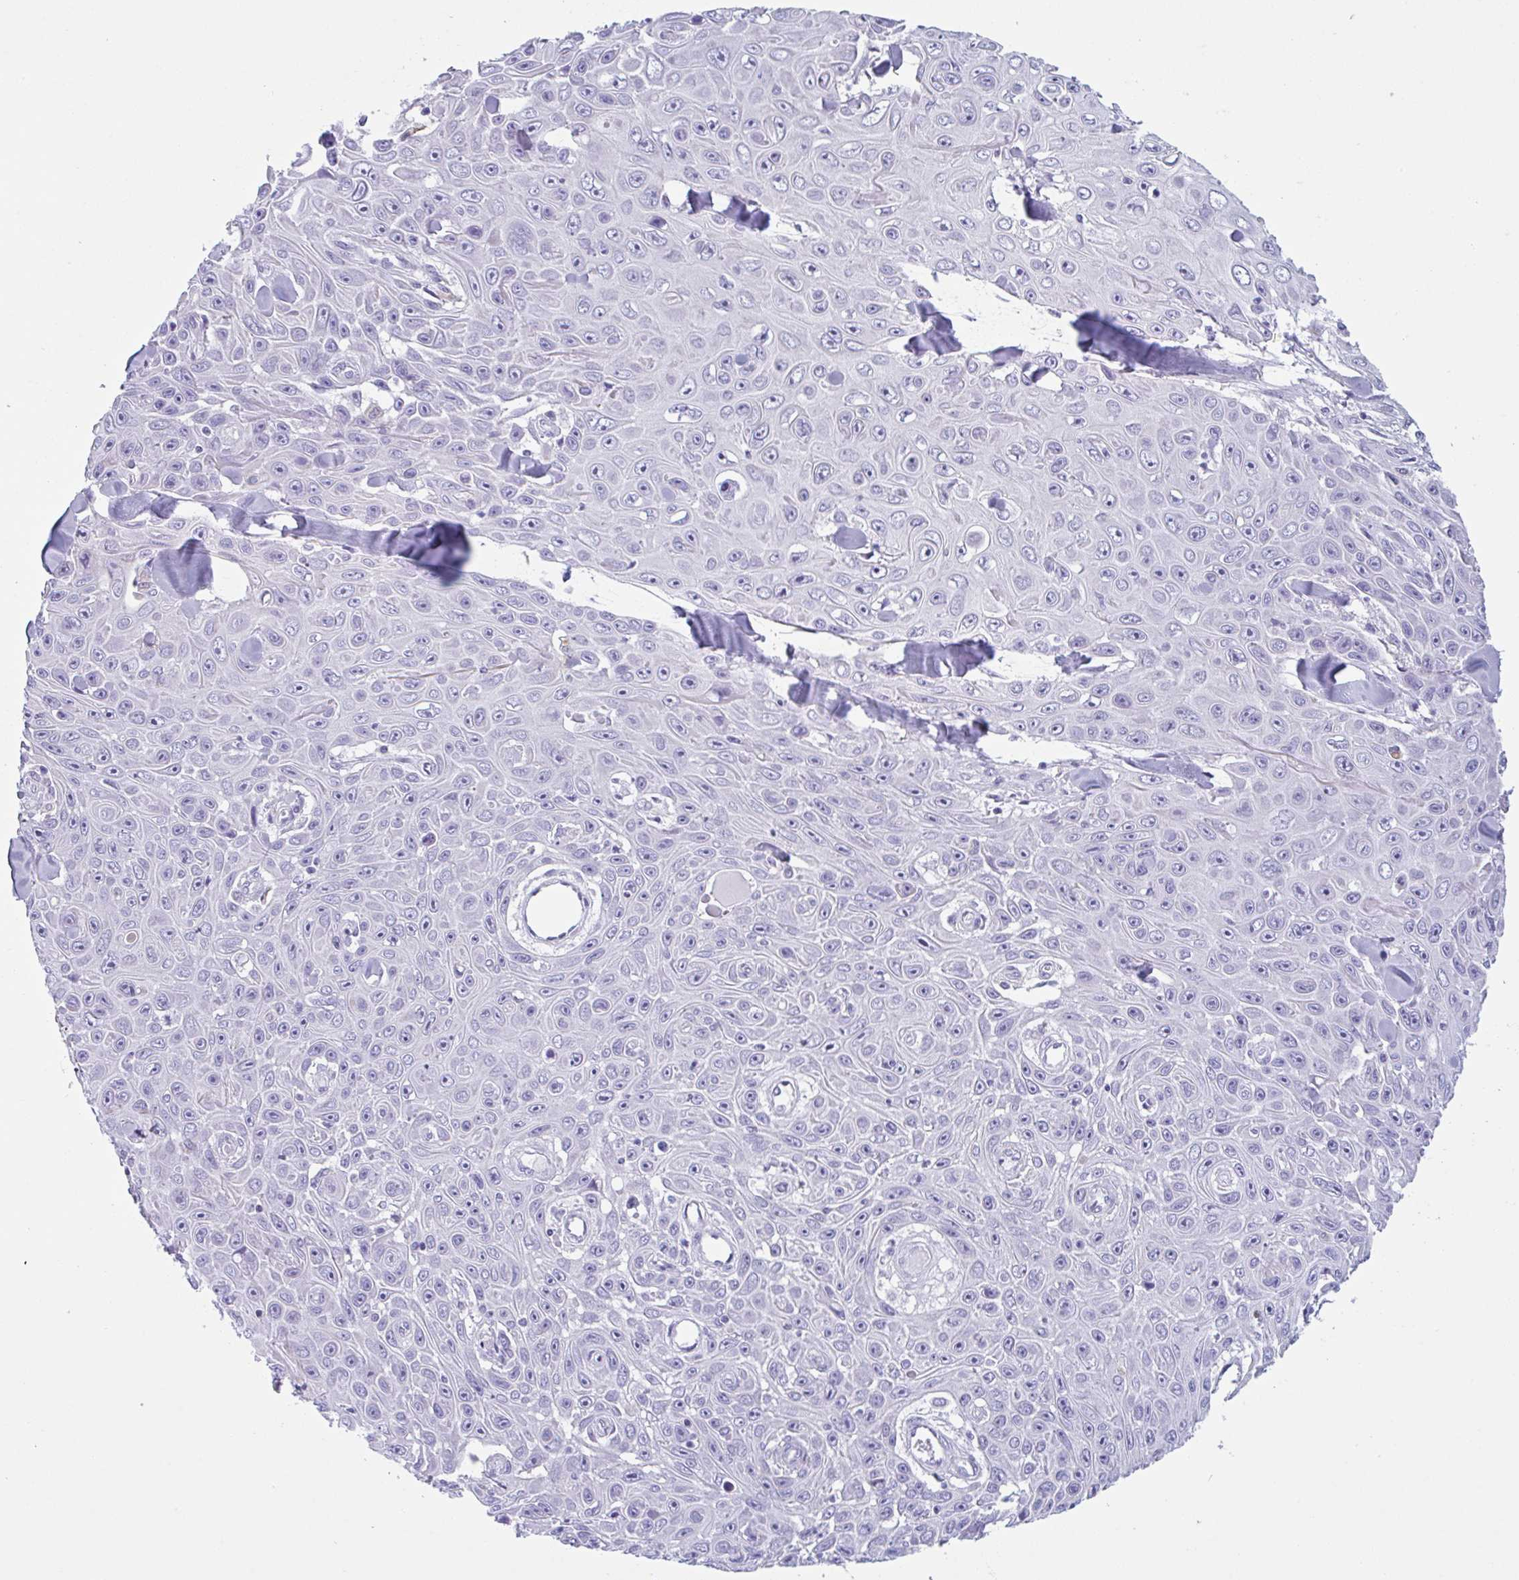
{"staining": {"intensity": "negative", "quantity": "none", "location": "none"}, "tissue": "skin cancer", "cell_type": "Tumor cells", "image_type": "cancer", "snomed": [{"axis": "morphology", "description": "Squamous cell carcinoma, NOS"}, {"axis": "topography", "description": "Skin"}], "caption": "Tumor cells show no significant expression in skin cancer.", "gene": "DTWD2", "patient": {"sex": "male", "age": 82}}